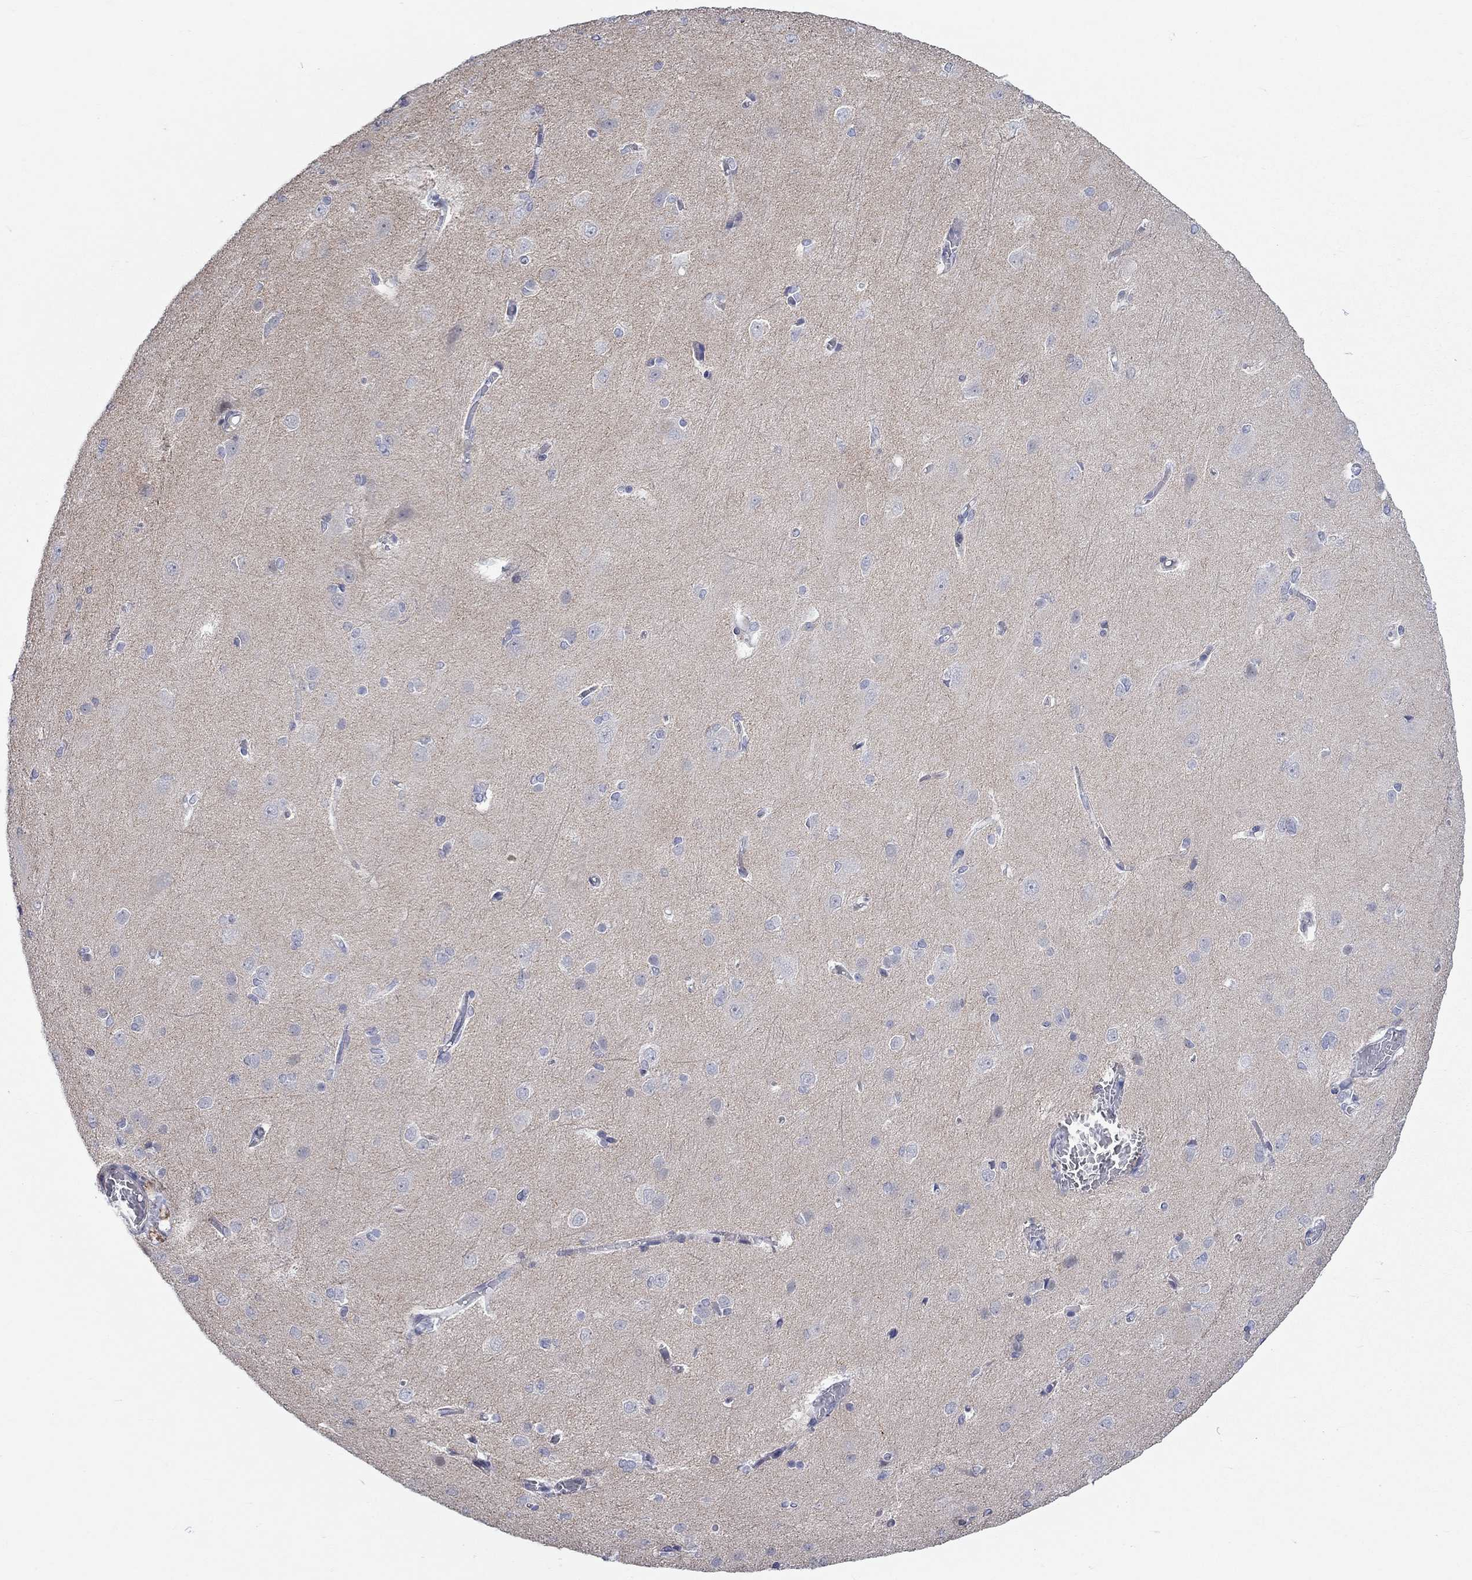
{"staining": {"intensity": "negative", "quantity": "none", "location": "none"}, "tissue": "cerebral cortex", "cell_type": "Endothelial cells", "image_type": "normal", "snomed": [{"axis": "morphology", "description": "Normal tissue, NOS"}, {"axis": "topography", "description": "Cerebral cortex"}], "caption": "Immunohistochemistry histopathology image of normal human cerebral cortex stained for a protein (brown), which demonstrates no positivity in endothelial cells.", "gene": "PCDHGA10", "patient": {"sex": "male", "age": 37}}